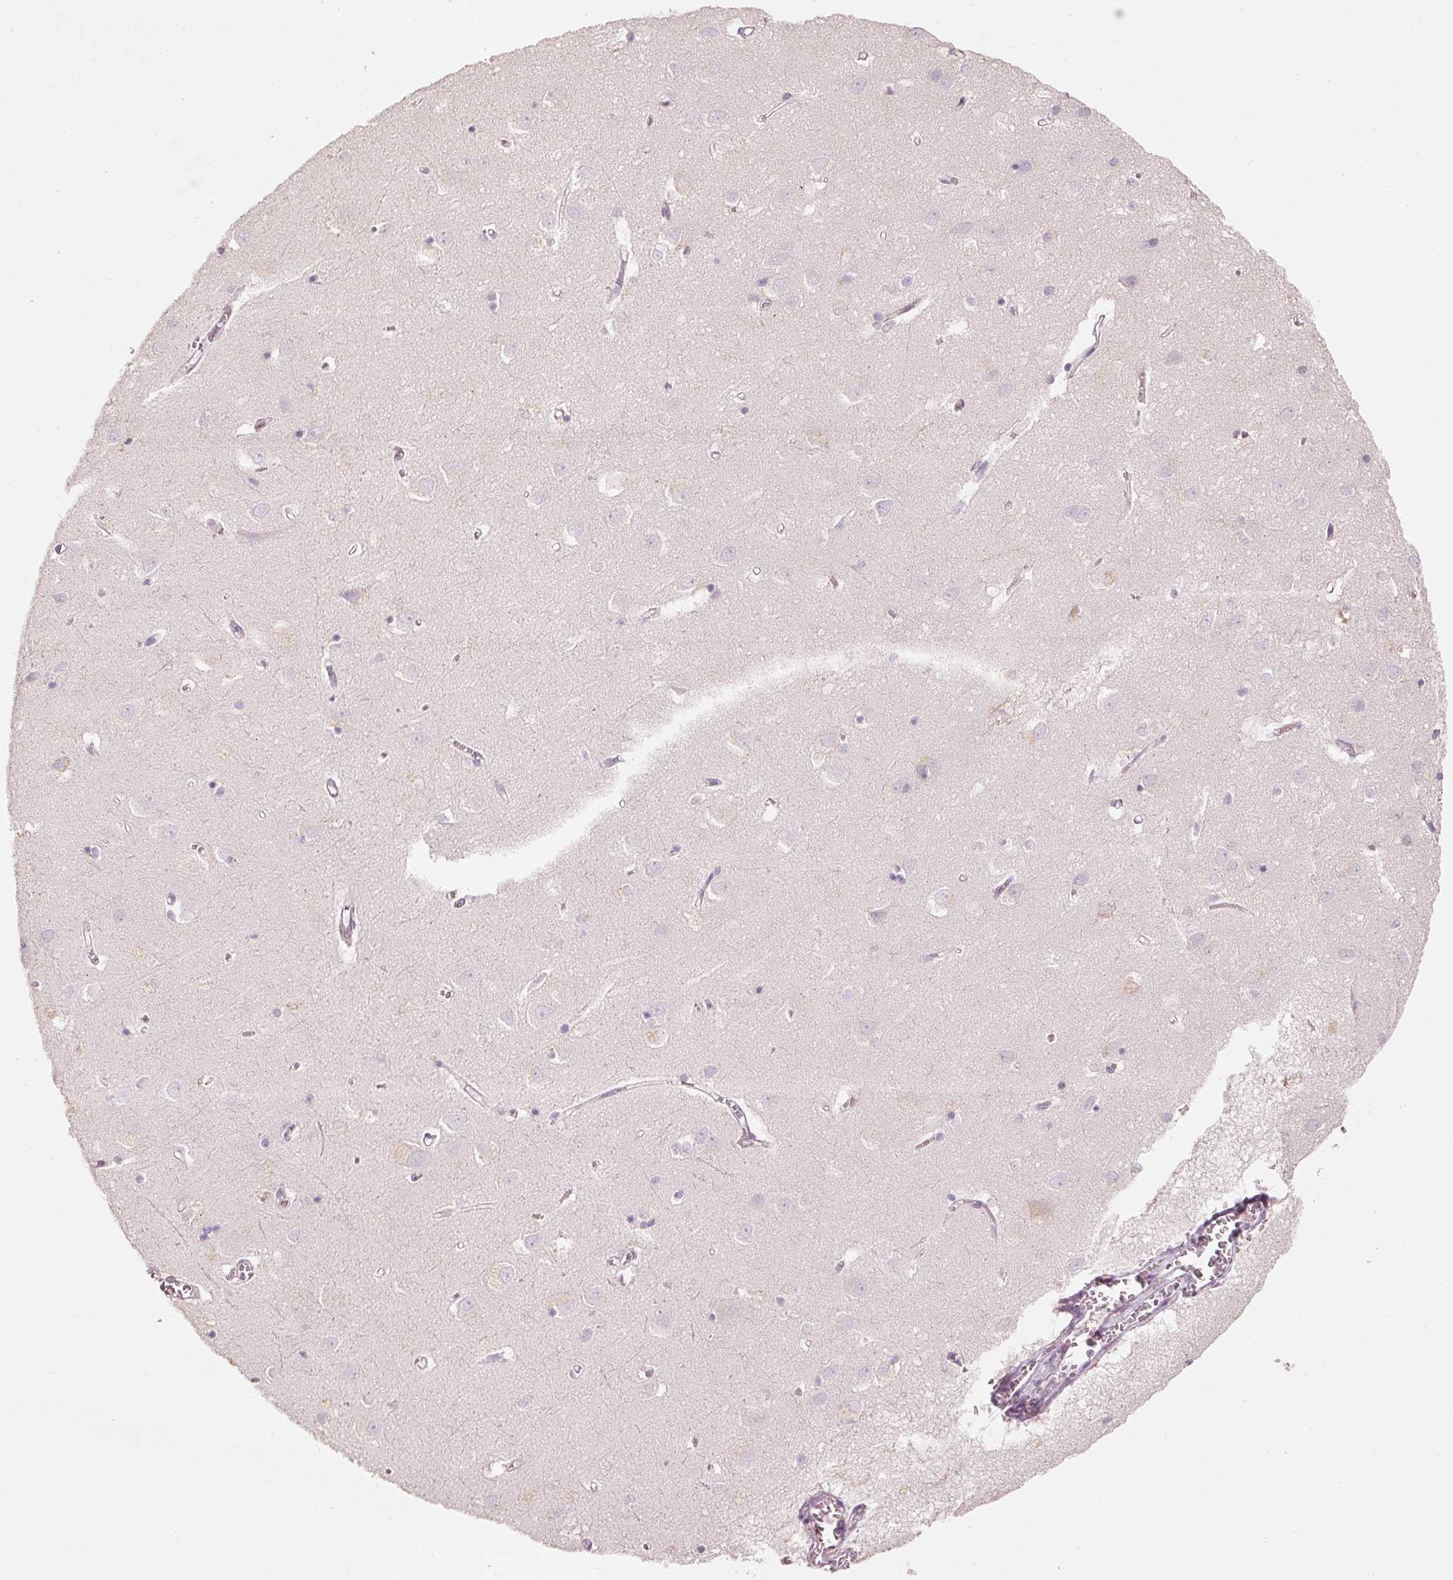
{"staining": {"intensity": "weak", "quantity": "<25%", "location": "cytoplasmic/membranous"}, "tissue": "cerebral cortex", "cell_type": "Endothelial cells", "image_type": "normal", "snomed": [{"axis": "morphology", "description": "Normal tissue, NOS"}, {"axis": "topography", "description": "Cerebral cortex"}], "caption": "The image exhibits no significant positivity in endothelial cells of cerebral cortex. (DAB (3,3'-diaminobenzidine) immunohistochemistry (IHC), high magnification).", "gene": "TREX2", "patient": {"sex": "male", "age": 70}}